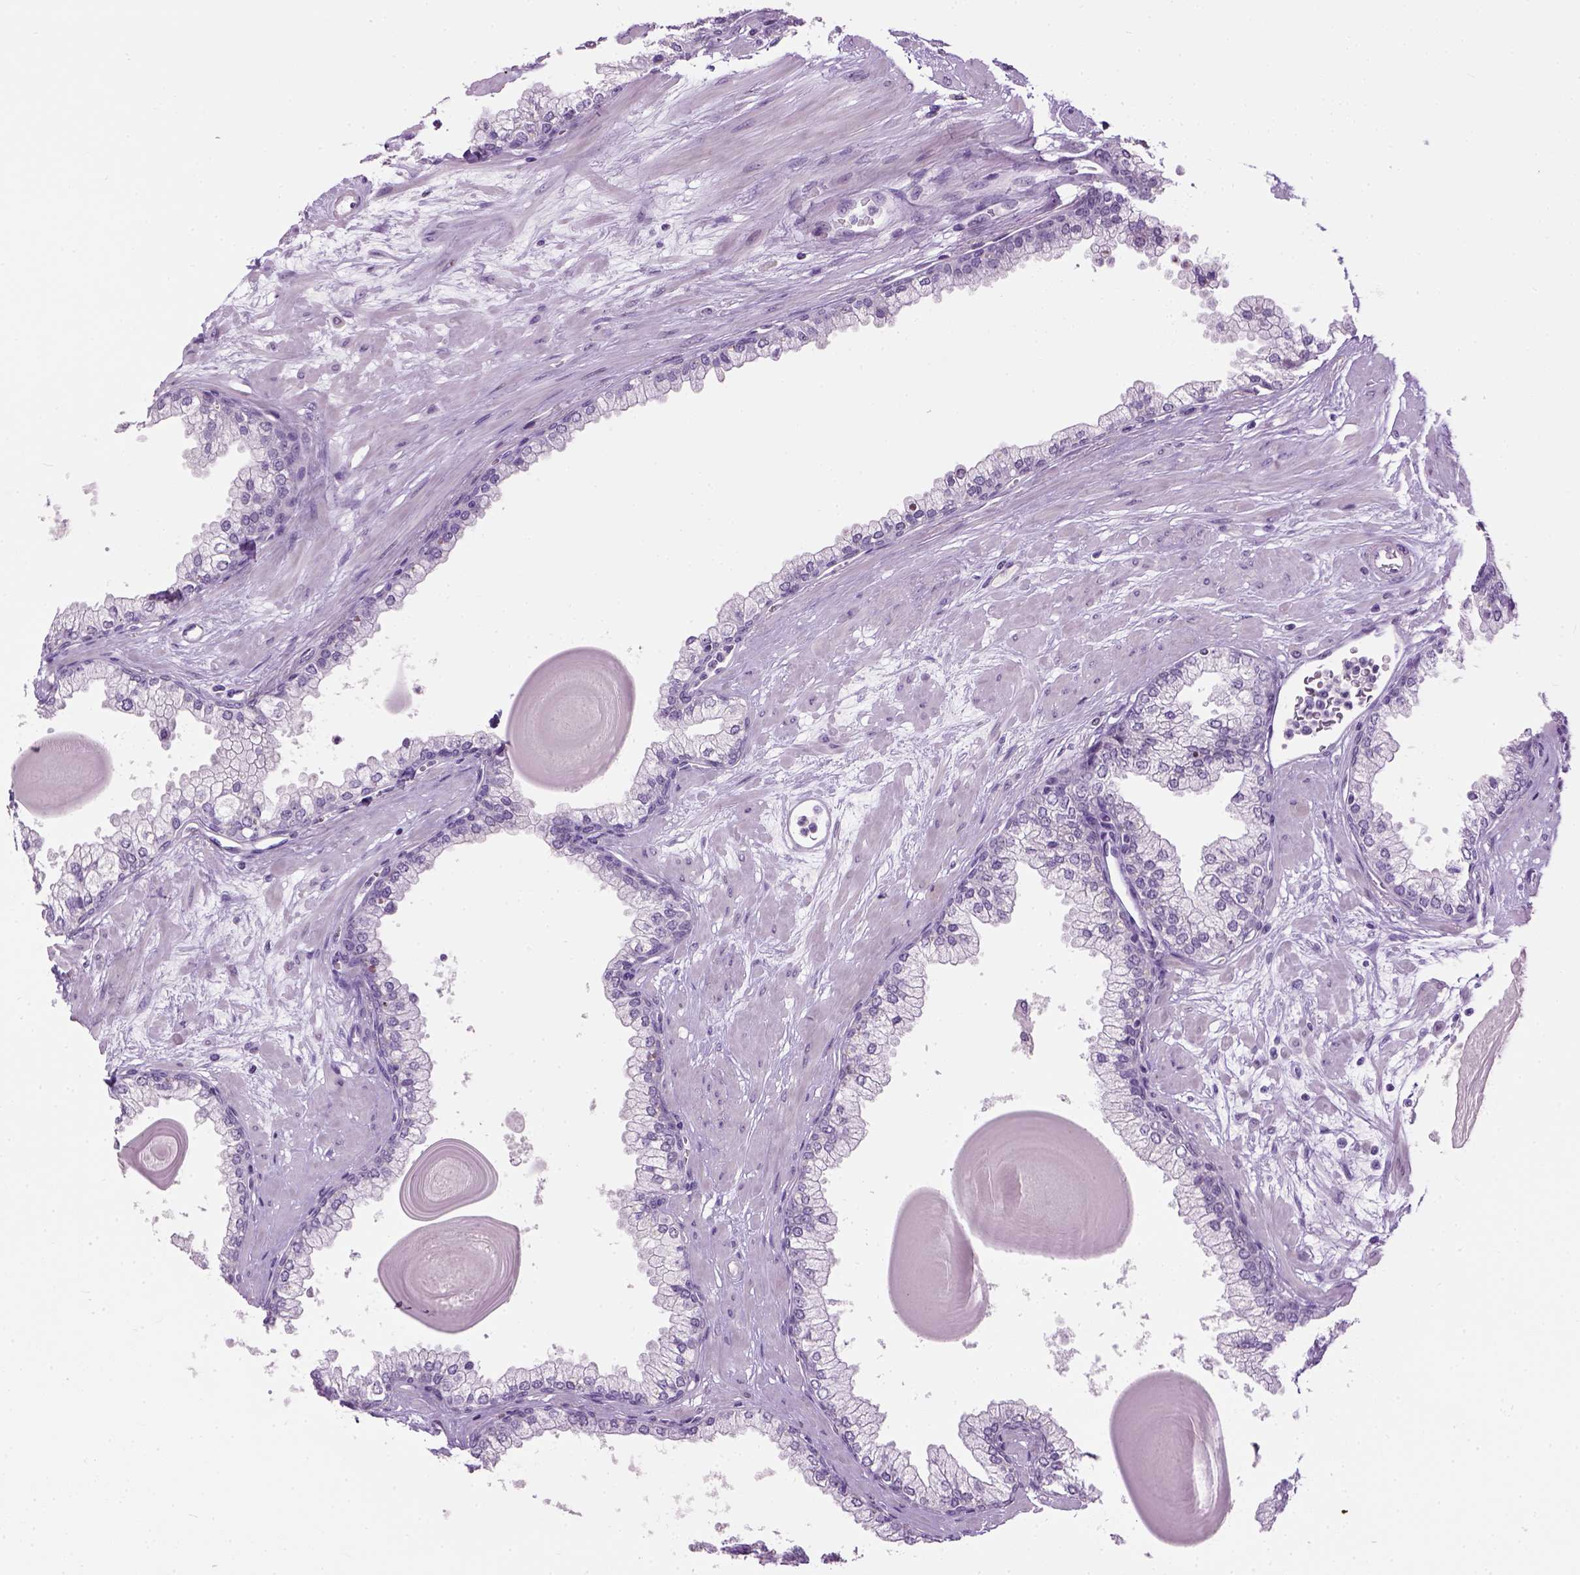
{"staining": {"intensity": "negative", "quantity": "none", "location": "none"}, "tissue": "prostate", "cell_type": "Glandular cells", "image_type": "normal", "snomed": [{"axis": "morphology", "description": "Normal tissue, NOS"}, {"axis": "topography", "description": "Prostate"}, {"axis": "topography", "description": "Peripheral nerve tissue"}], "caption": "A histopathology image of prostate stained for a protein exhibits no brown staining in glandular cells. (Immunohistochemistry, brightfield microscopy, high magnification).", "gene": "GABRB2", "patient": {"sex": "male", "age": 61}}